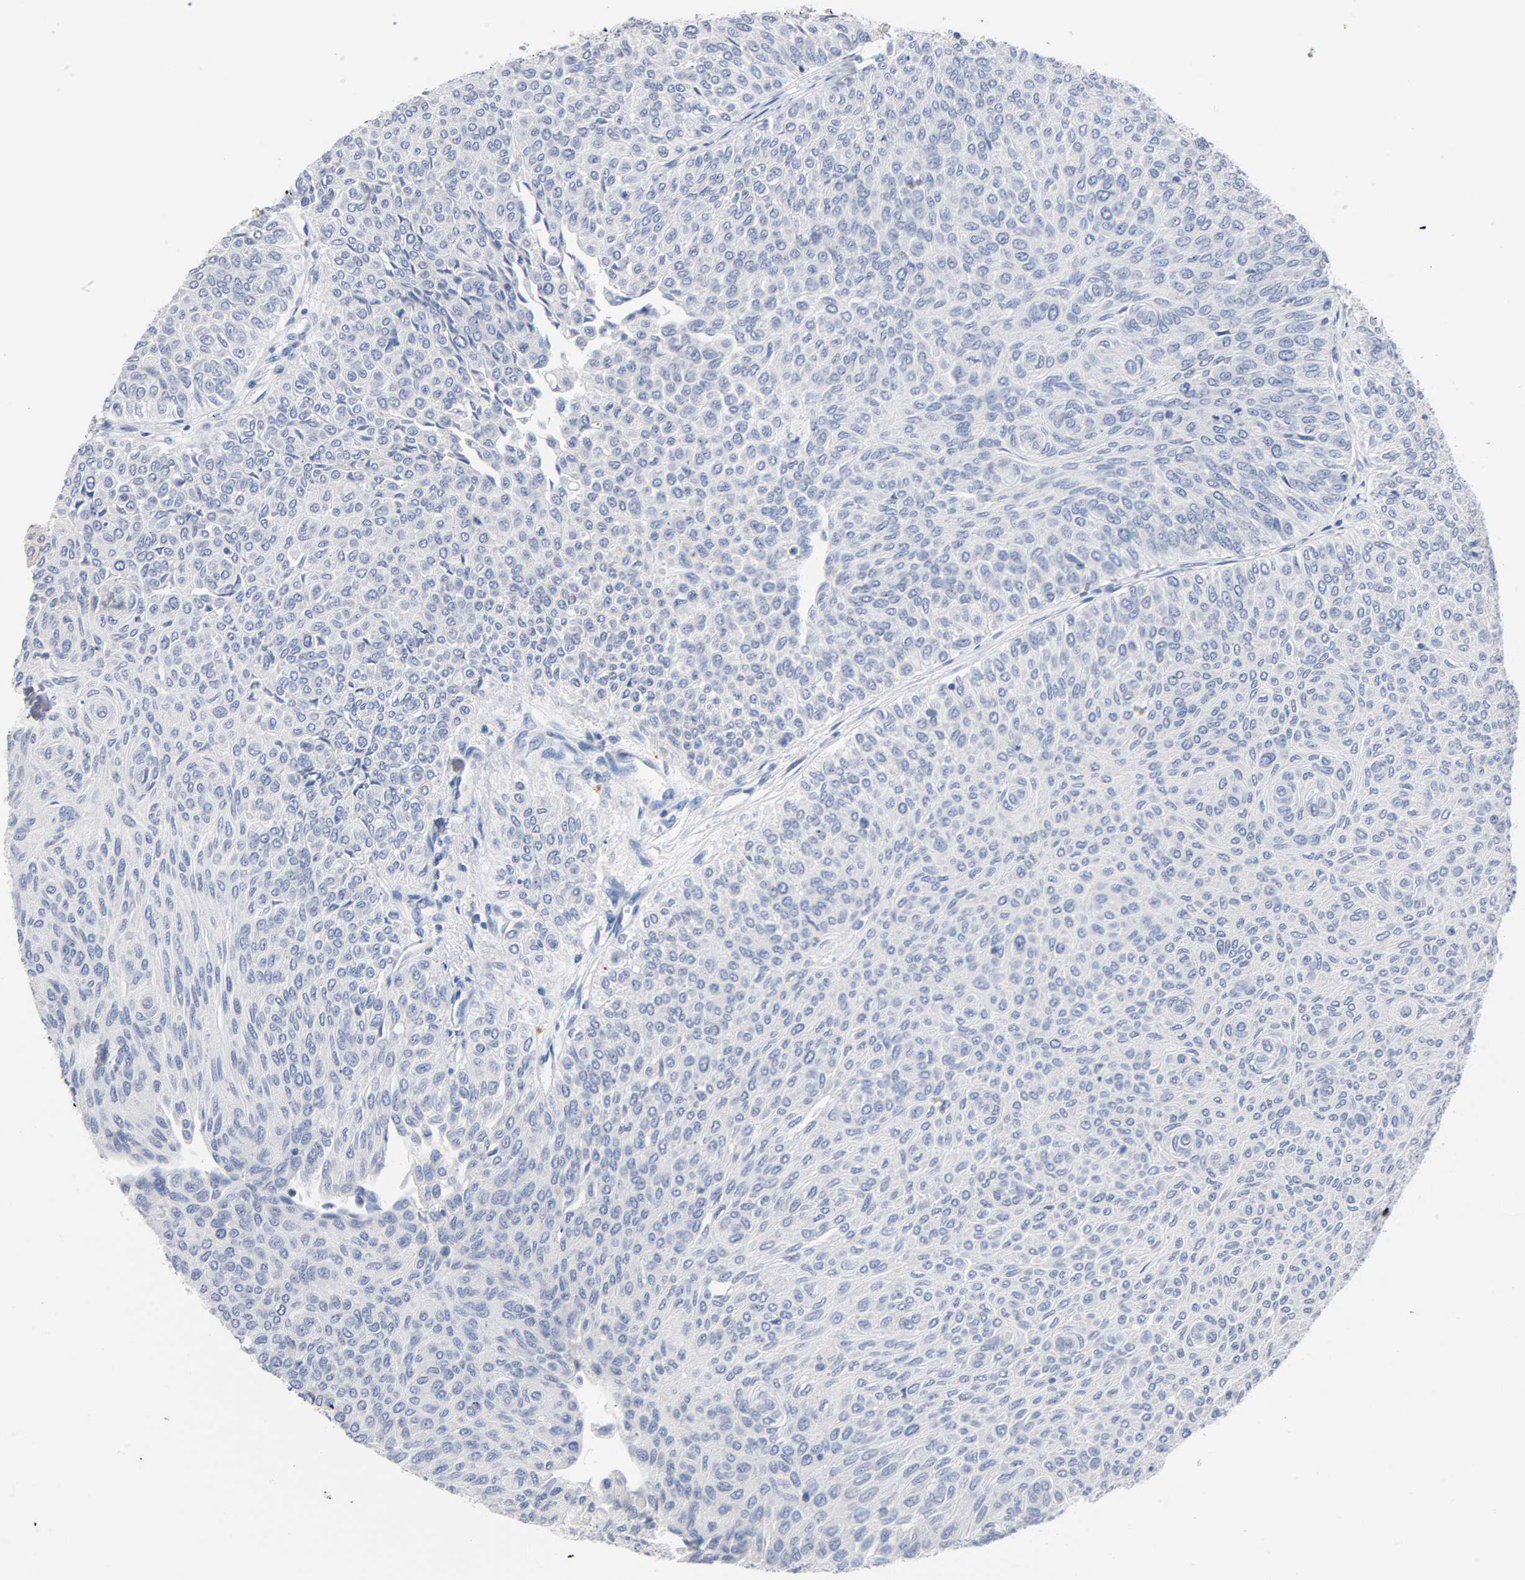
{"staining": {"intensity": "negative", "quantity": "none", "location": "none"}, "tissue": "urothelial cancer", "cell_type": "Tumor cells", "image_type": "cancer", "snomed": [{"axis": "morphology", "description": "Urothelial carcinoma, Low grade"}, {"axis": "topography", "description": "Urinary bladder"}], "caption": "Human urothelial cancer stained for a protein using IHC displays no positivity in tumor cells.", "gene": "MALT1", "patient": {"sex": "male", "age": 78}}